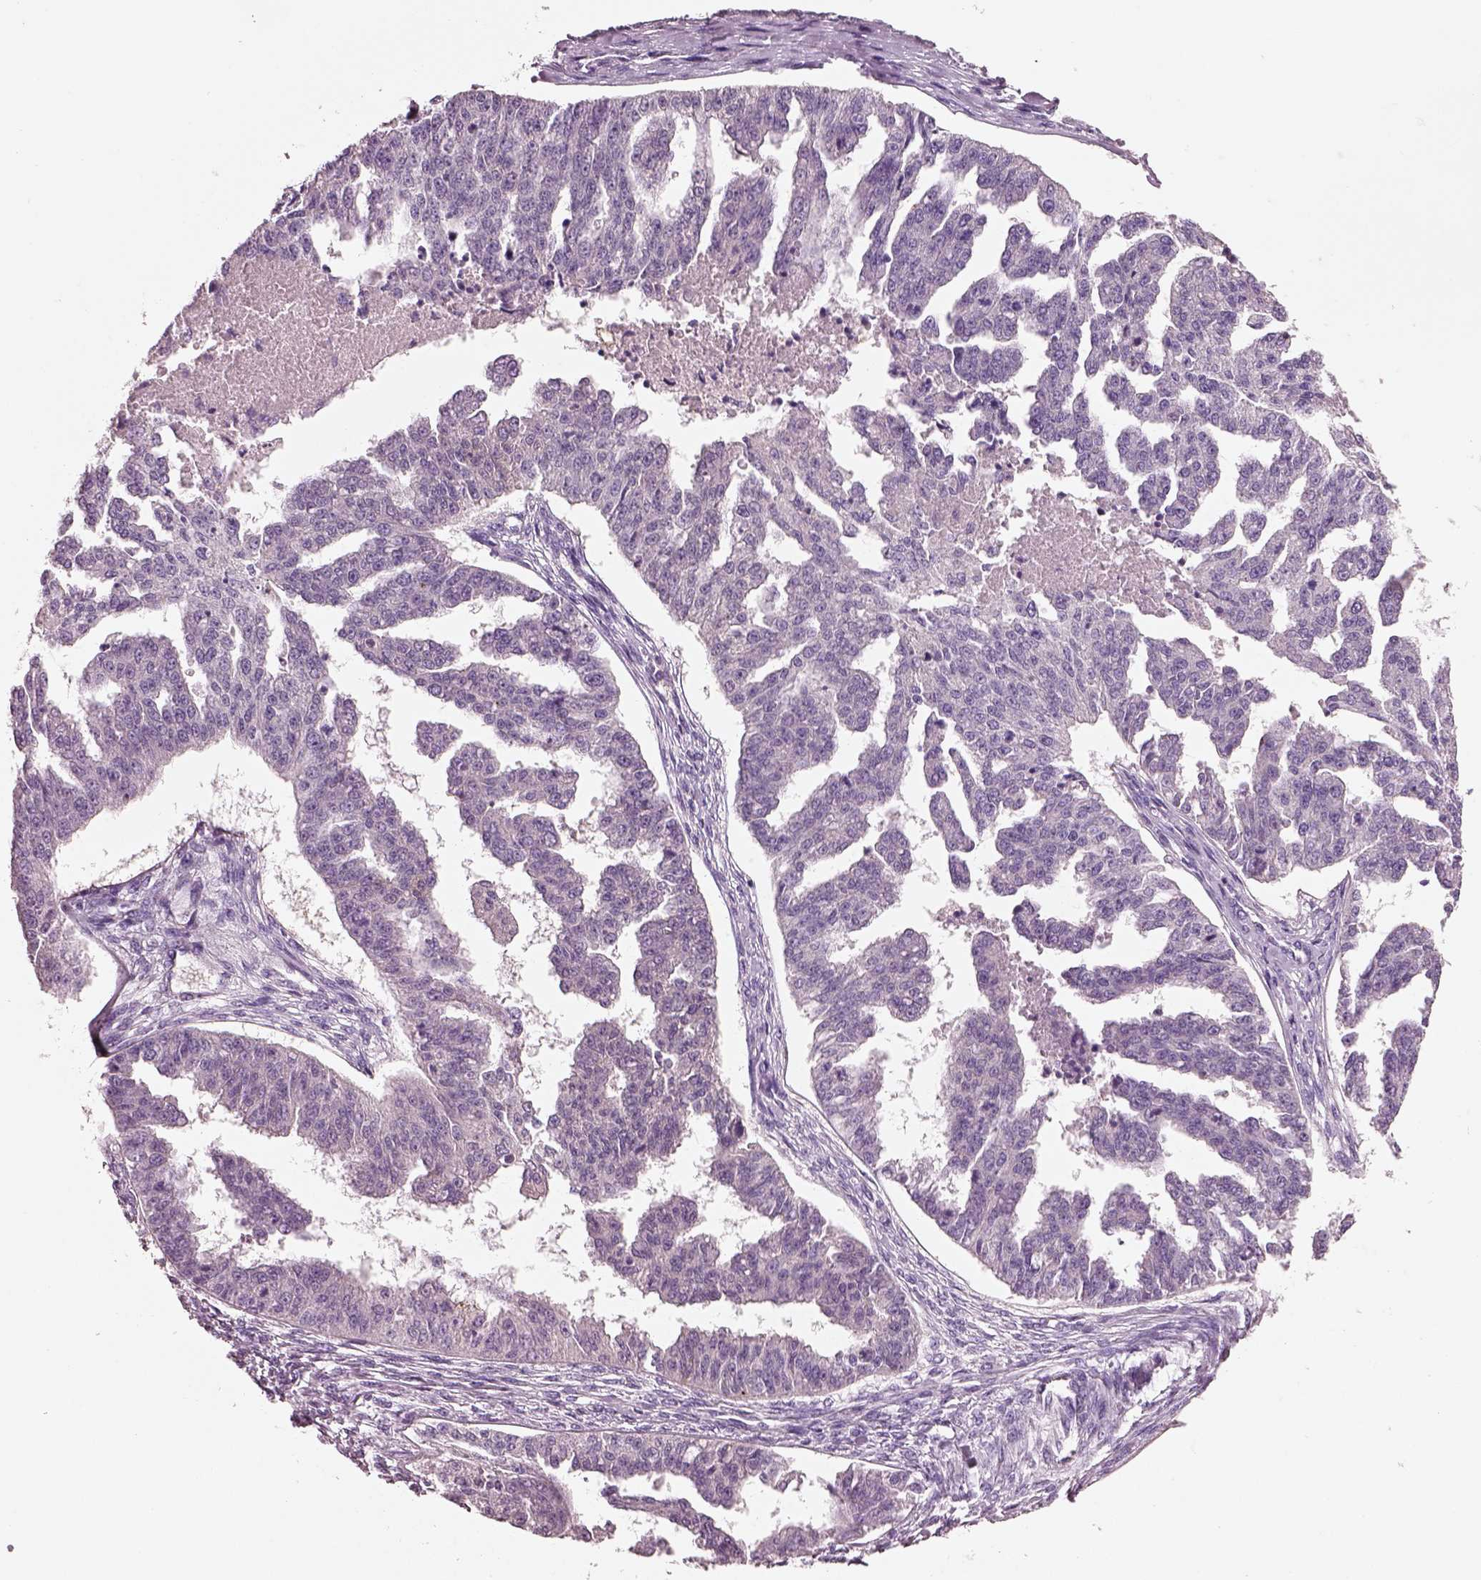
{"staining": {"intensity": "negative", "quantity": "none", "location": "none"}, "tissue": "ovarian cancer", "cell_type": "Tumor cells", "image_type": "cancer", "snomed": [{"axis": "morphology", "description": "Cystadenocarcinoma, serous, NOS"}, {"axis": "topography", "description": "Ovary"}], "caption": "This is a photomicrograph of IHC staining of serous cystadenocarcinoma (ovarian), which shows no expression in tumor cells.", "gene": "ELSPBP1", "patient": {"sex": "female", "age": 58}}